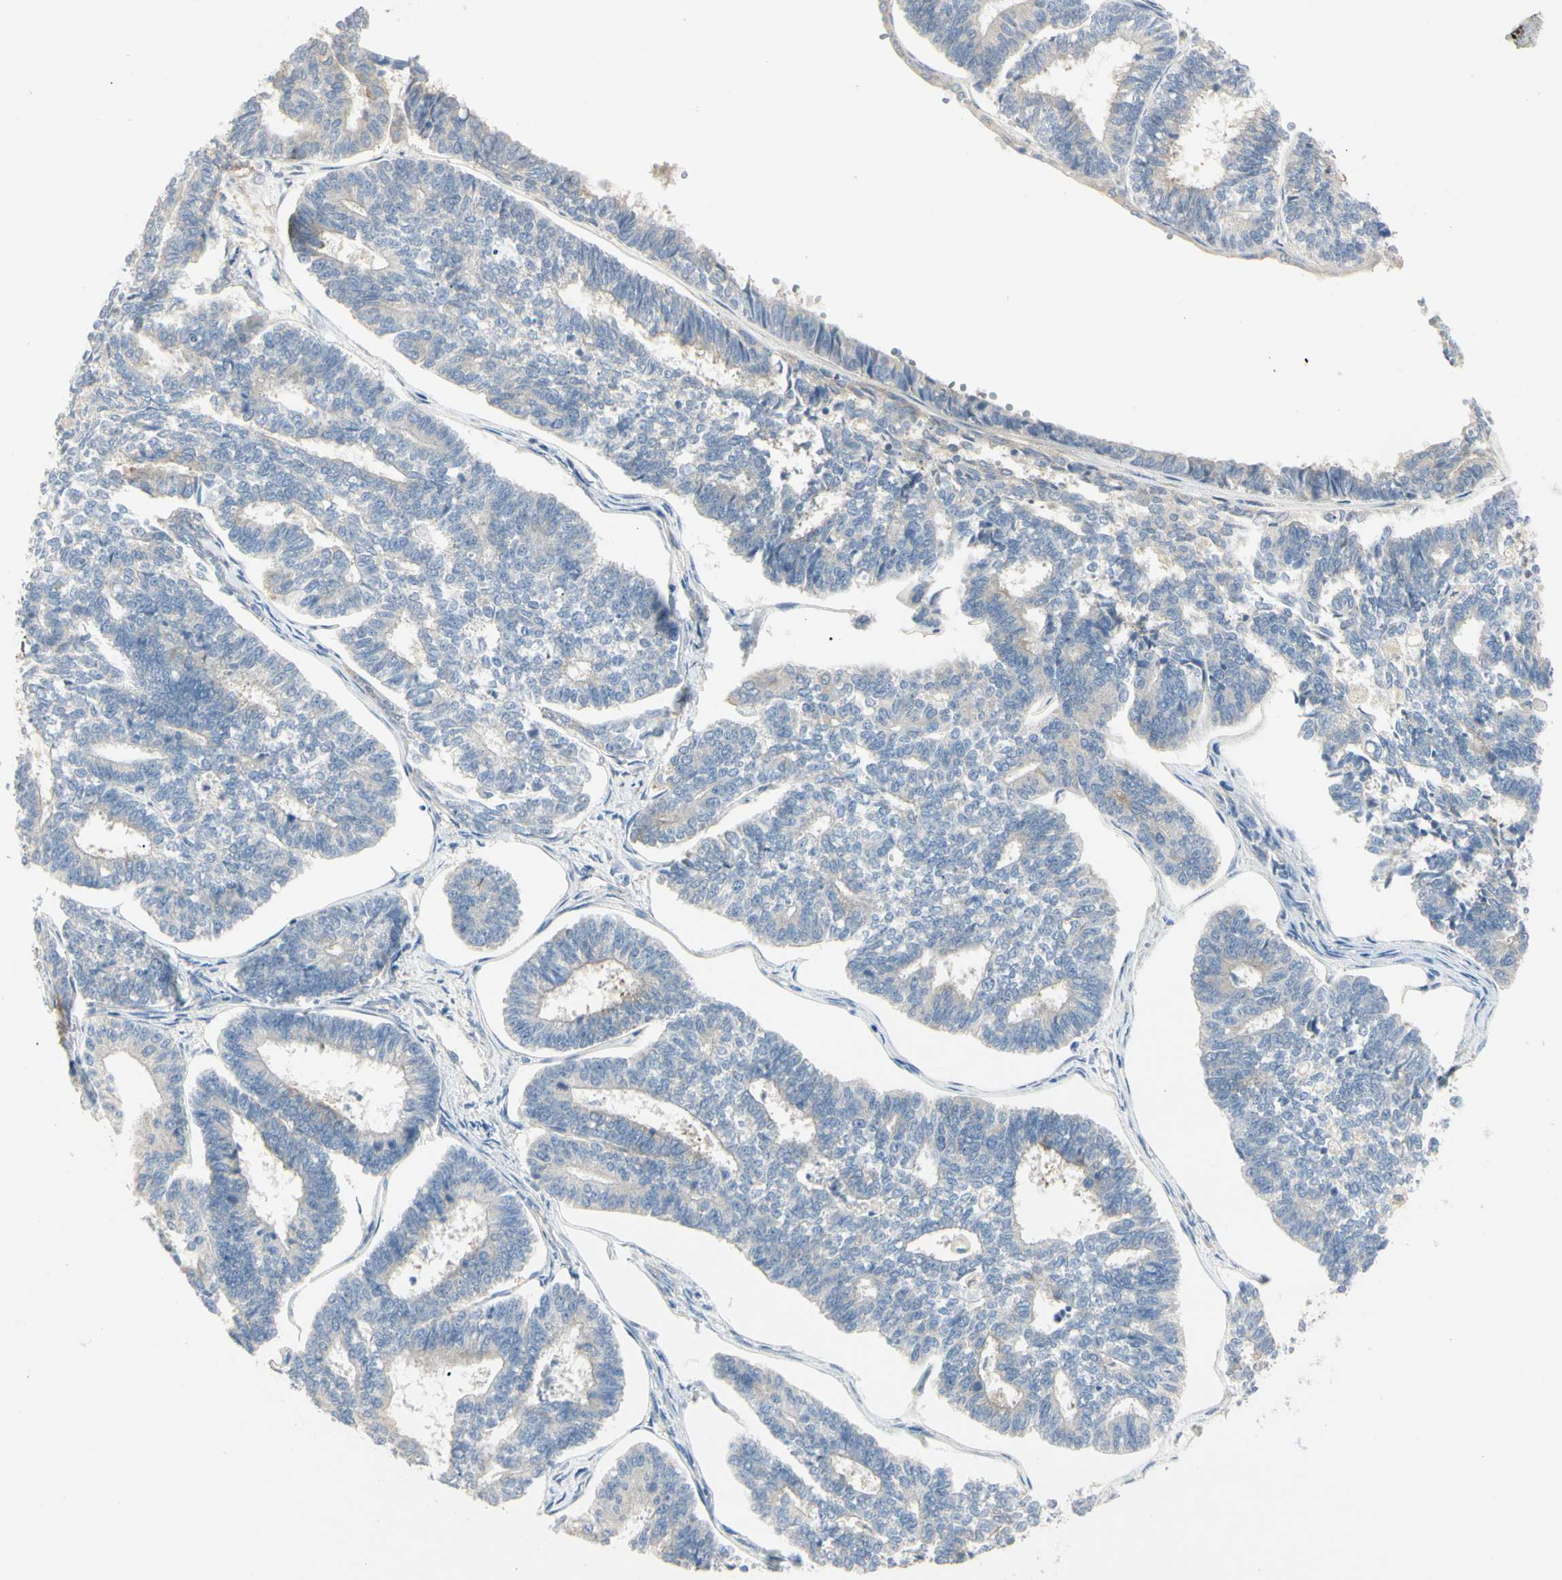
{"staining": {"intensity": "weak", "quantity": "<25%", "location": "cytoplasmic/membranous"}, "tissue": "endometrial cancer", "cell_type": "Tumor cells", "image_type": "cancer", "snomed": [{"axis": "morphology", "description": "Adenocarcinoma, NOS"}, {"axis": "topography", "description": "Endometrium"}], "caption": "DAB (3,3'-diaminobenzidine) immunohistochemical staining of human endometrial adenocarcinoma demonstrates no significant expression in tumor cells. The staining was performed using DAB to visualize the protein expression in brown, while the nuclei were stained in blue with hematoxylin (Magnification: 20x).", "gene": "NFKB2", "patient": {"sex": "female", "age": 70}}